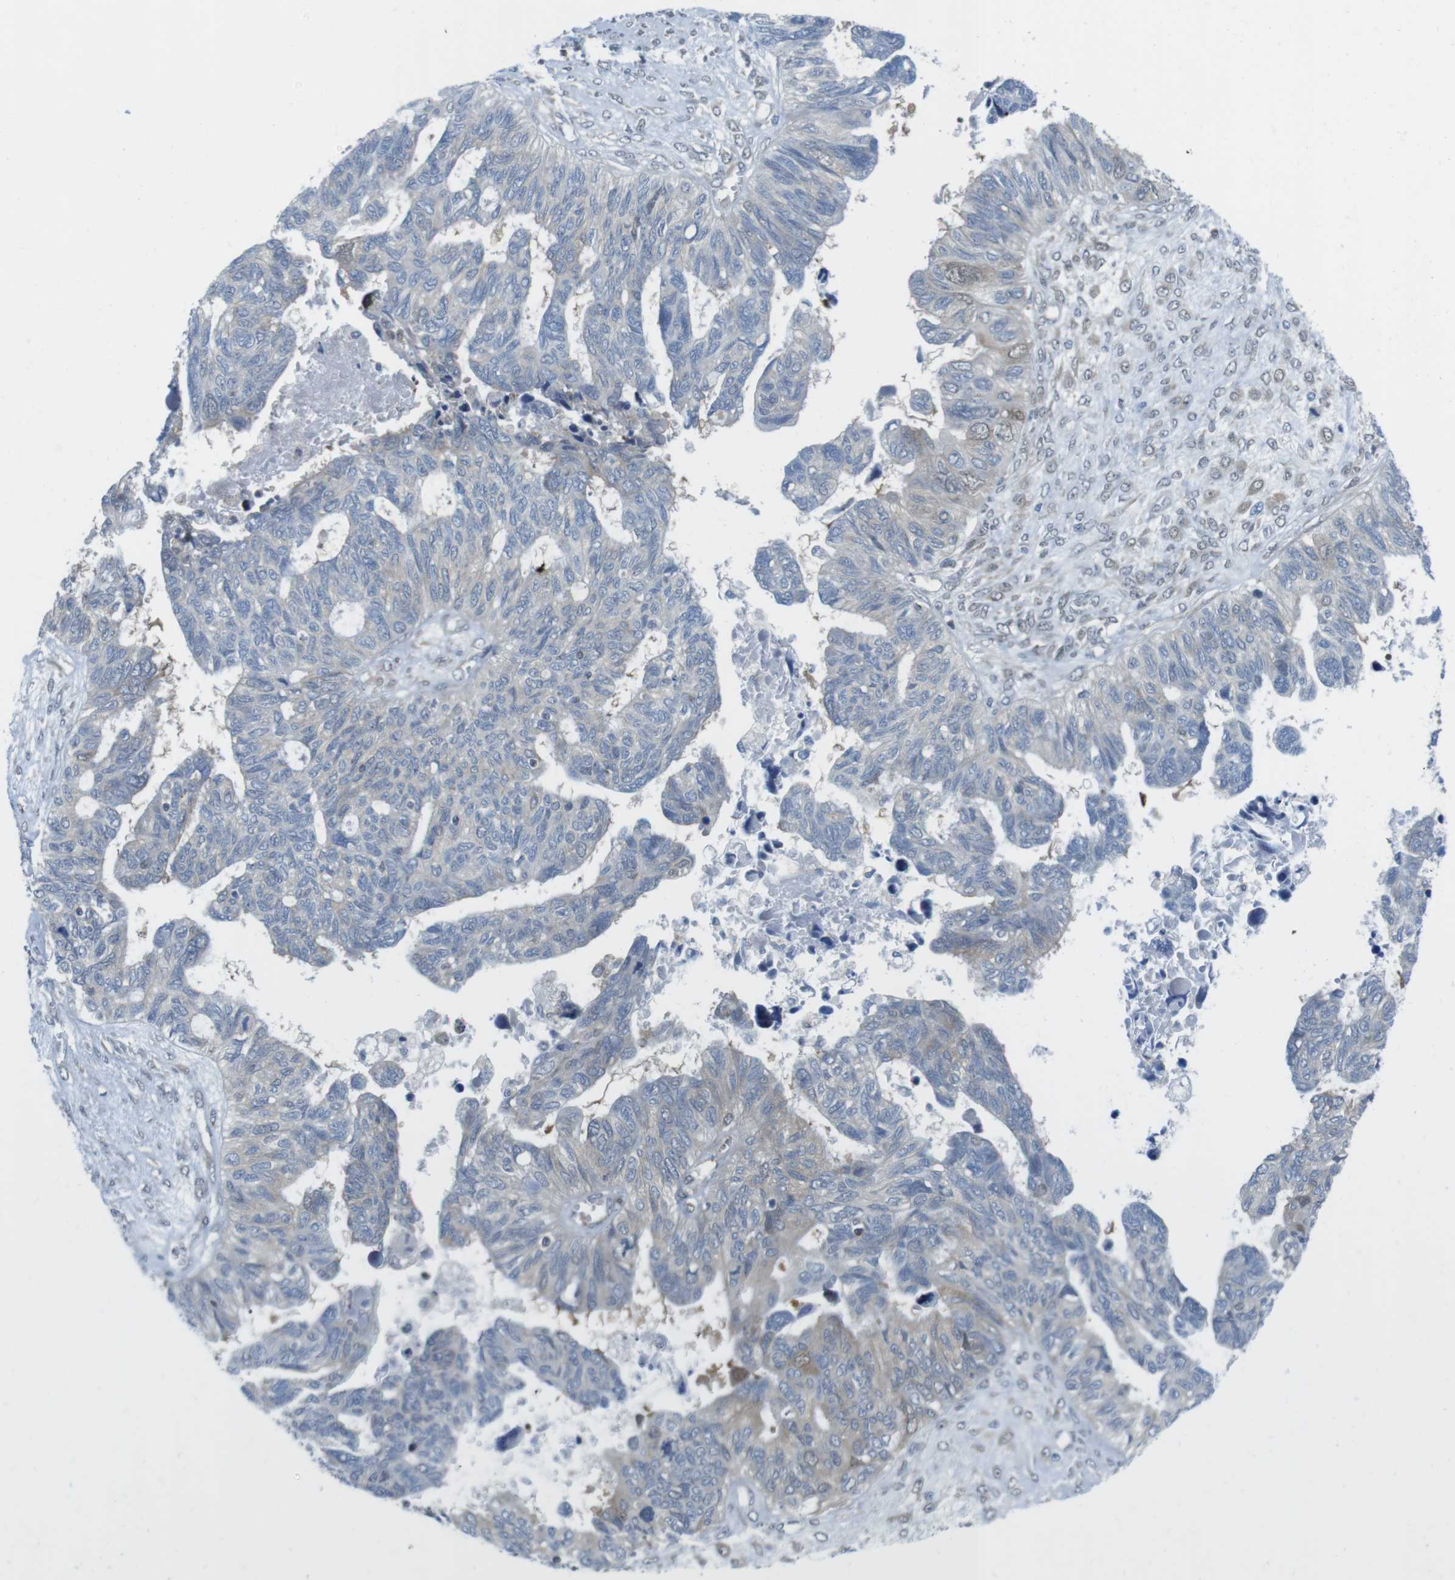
{"staining": {"intensity": "moderate", "quantity": "<25%", "location": "cytoplasmic/membranous"}, "tissue": "ovarian cancer", "cell_type": "Tumor cells", "image_type": "cancer", "snomed": [{"axis": "morphology", "description": "Cystadenocarcinoma, serous, NOS"}, {"axis": "topography", "description": "Ovary"}], "caption": "A histopathology image of human serous cystadenocarcinoma (ovarian) stained for a protein shows moderate cytoplasmic/membranous brown staining in tumor cells.", "gene": "CASP2", "patient": {"sex": "female", "age": 79}}